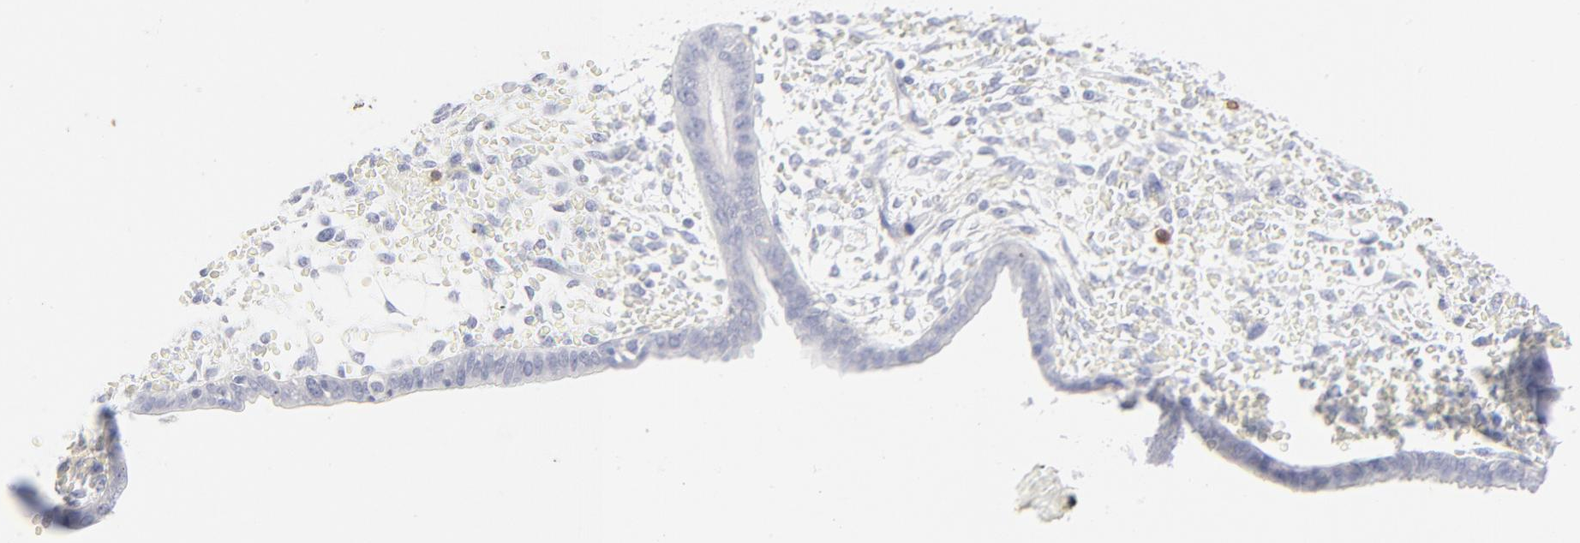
{"staining": {"intensity": "moderate", "quantity": "<25%", "location": "cytoplasmic/membranous"}, "tissue": "endometrium", "cell_type": "Cells in endometrial stroma", "image_type": "normal", "snomed": [{"axis": "morphology", "description": "Normal tissue, NOS"}, {"axis": "topography", "description": "Endometrium"}], "caption": "This micrograph displays immunohistochemistry staining of benign human endometrium, with low moderate cytoplasmic/membranous expression in approximately <25% of cells in endometrial stroma.", "gene": "CCR7", "patient": {"sex": "female", "age": 42}}